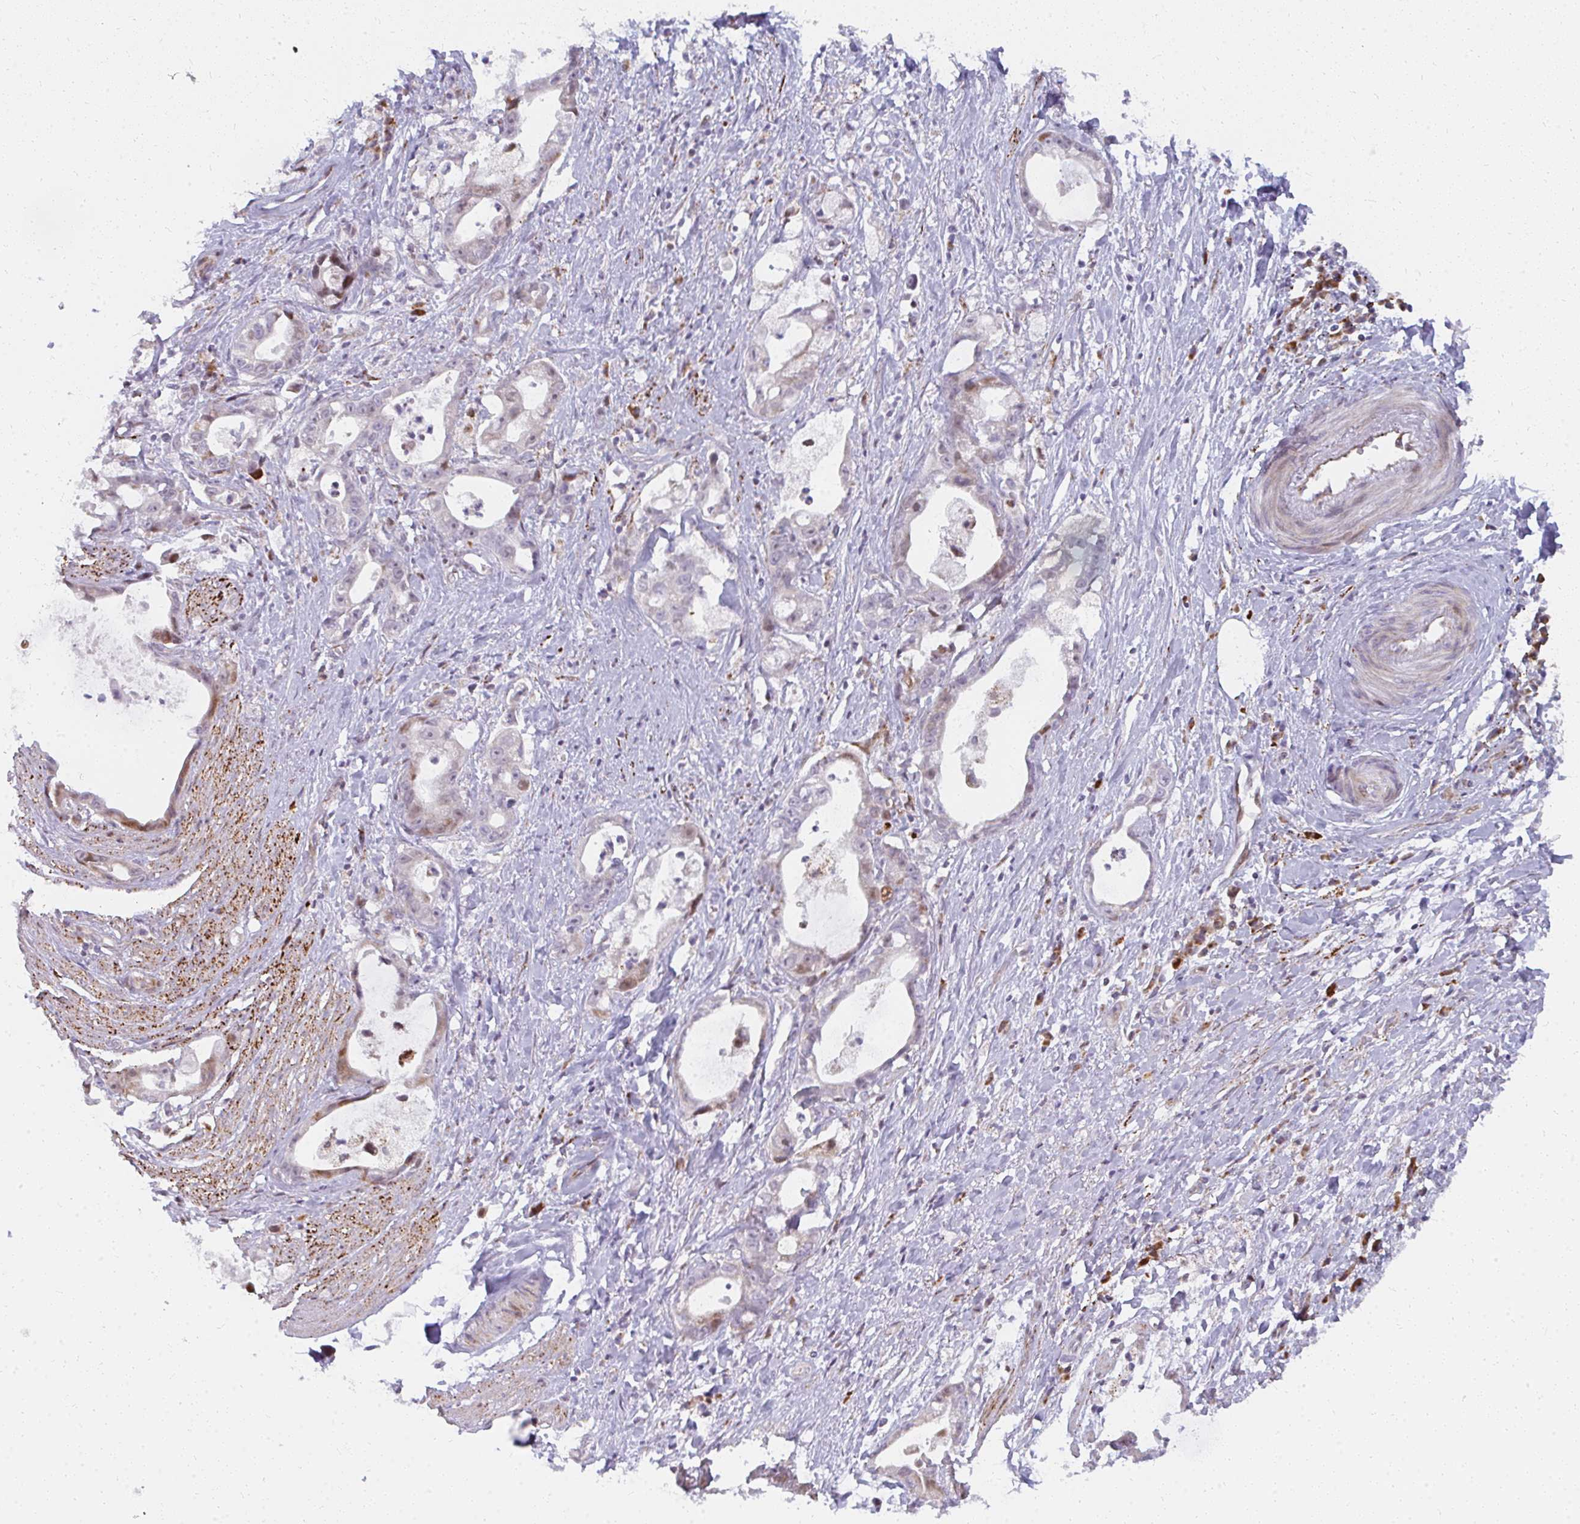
{"staining": {"intensity": "moderate", "quantity": "<25%", "location": "nuclear"}, "tissue": "stomach cancer", "cell_type": "Tumor cells", "image_type": "cancer", "snomed": [{"axis": "morphology", "description": "Adenocarcinoma, NOS"}, {"axis": "topography", "description": "Stomach"}], "caption": "Immunohistochemical staining of human stomach adenocarcinoma demonstrates low levels of moderate nuclear protein expression in about <25% of tumor cells.", "gene": "PLA2G5", "patient": {"sex": "male", "age": 55}}